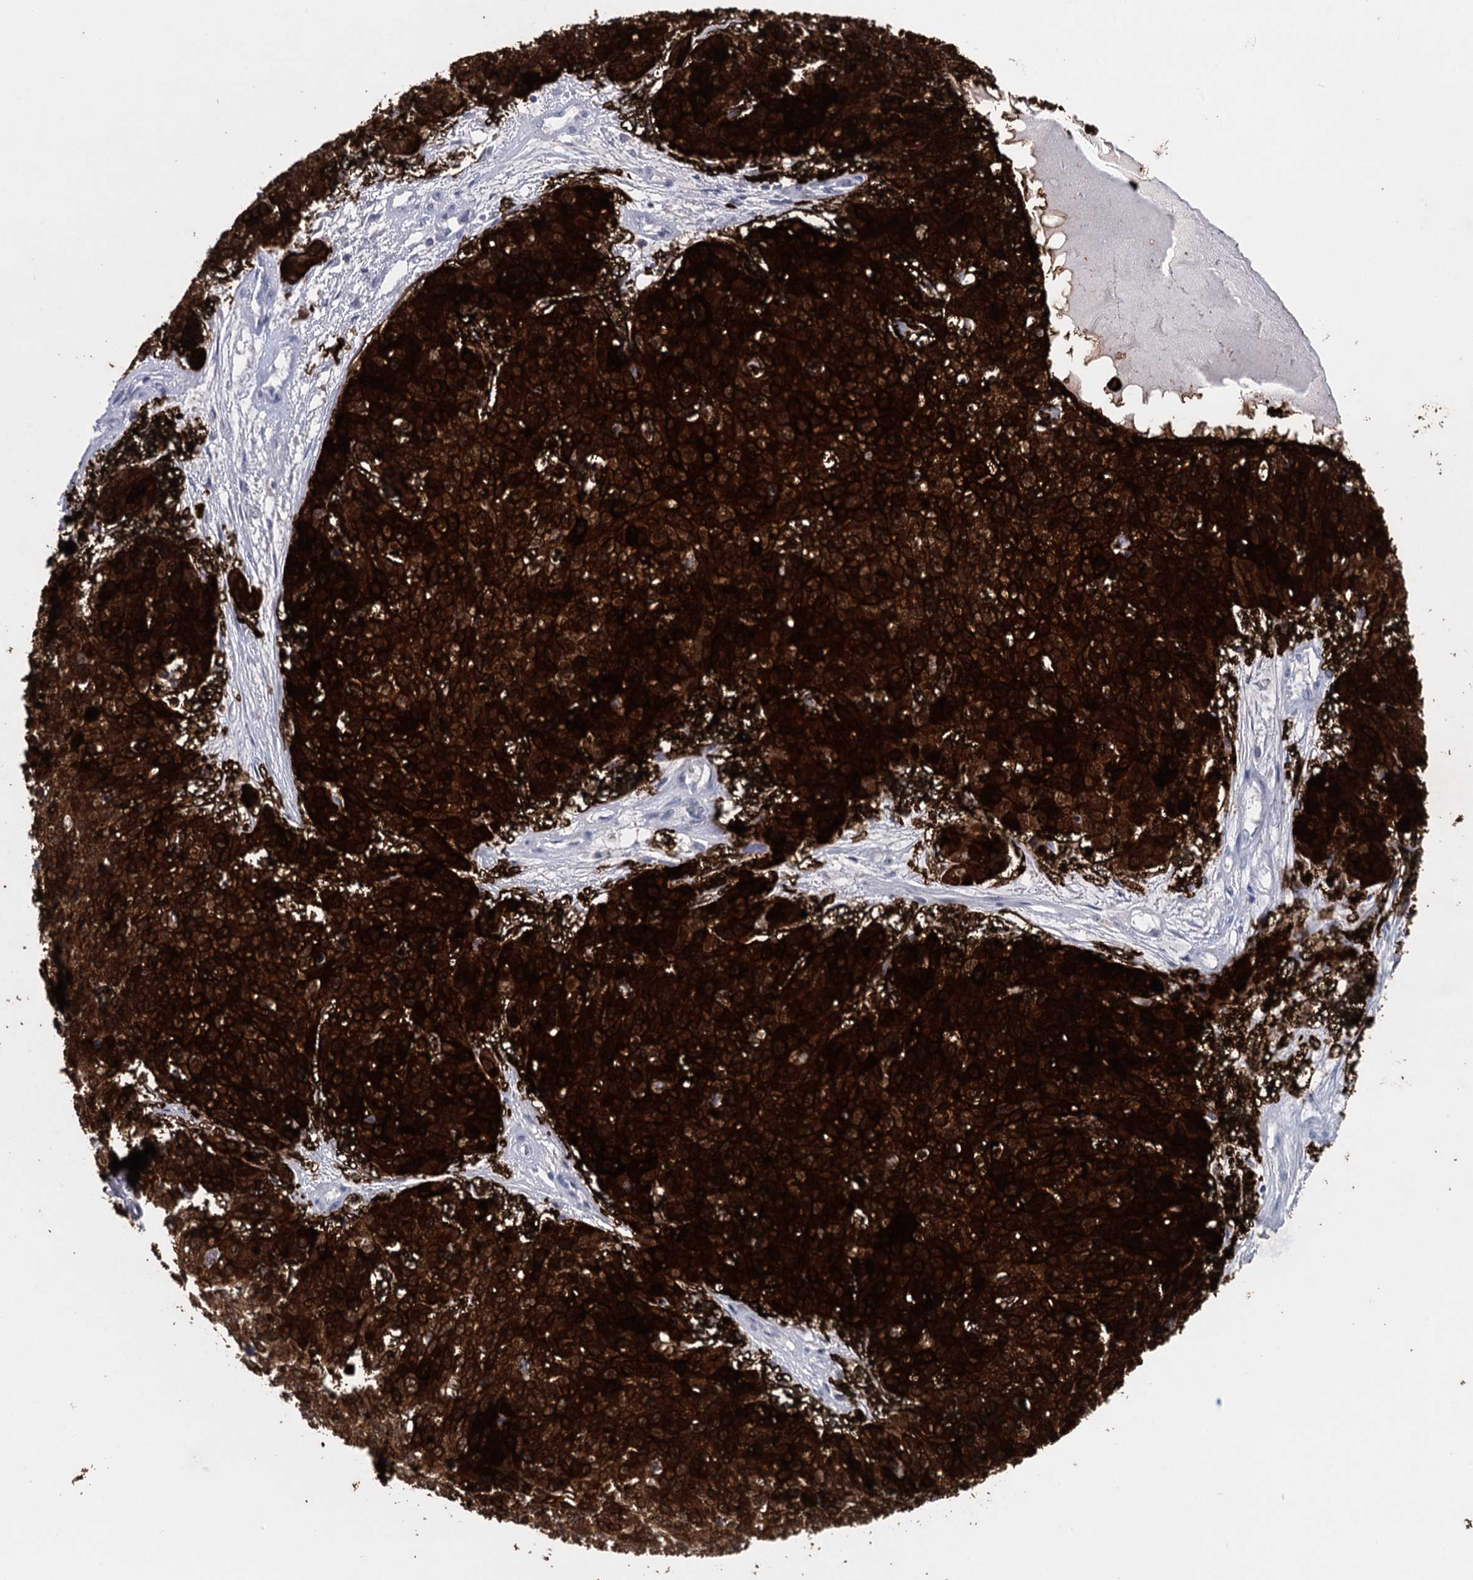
{"staining": {"intensity": "strong", "quantity": ">75%", "location": "cytoplasmic/membranous,nuclear"}, "tissue": "skin cancer", "cell_type": "Tumor cells", "image_type": "cancer", "snomed": [{"axis": "morphology", "description": "Squamous cell carcinoma, NOS"}, {"axis": "topography", "description": "Skin"}], "caption": "Approximately >75% of tumor cells in skin cancer (squamous cell carcinoma) reveal strong cytoplasmic/membranous and nuclear protein positivity as visualized by brown immunohistochemical staining.", "gene": "SFN", "patient": {"sex": "male", "age": 71}}